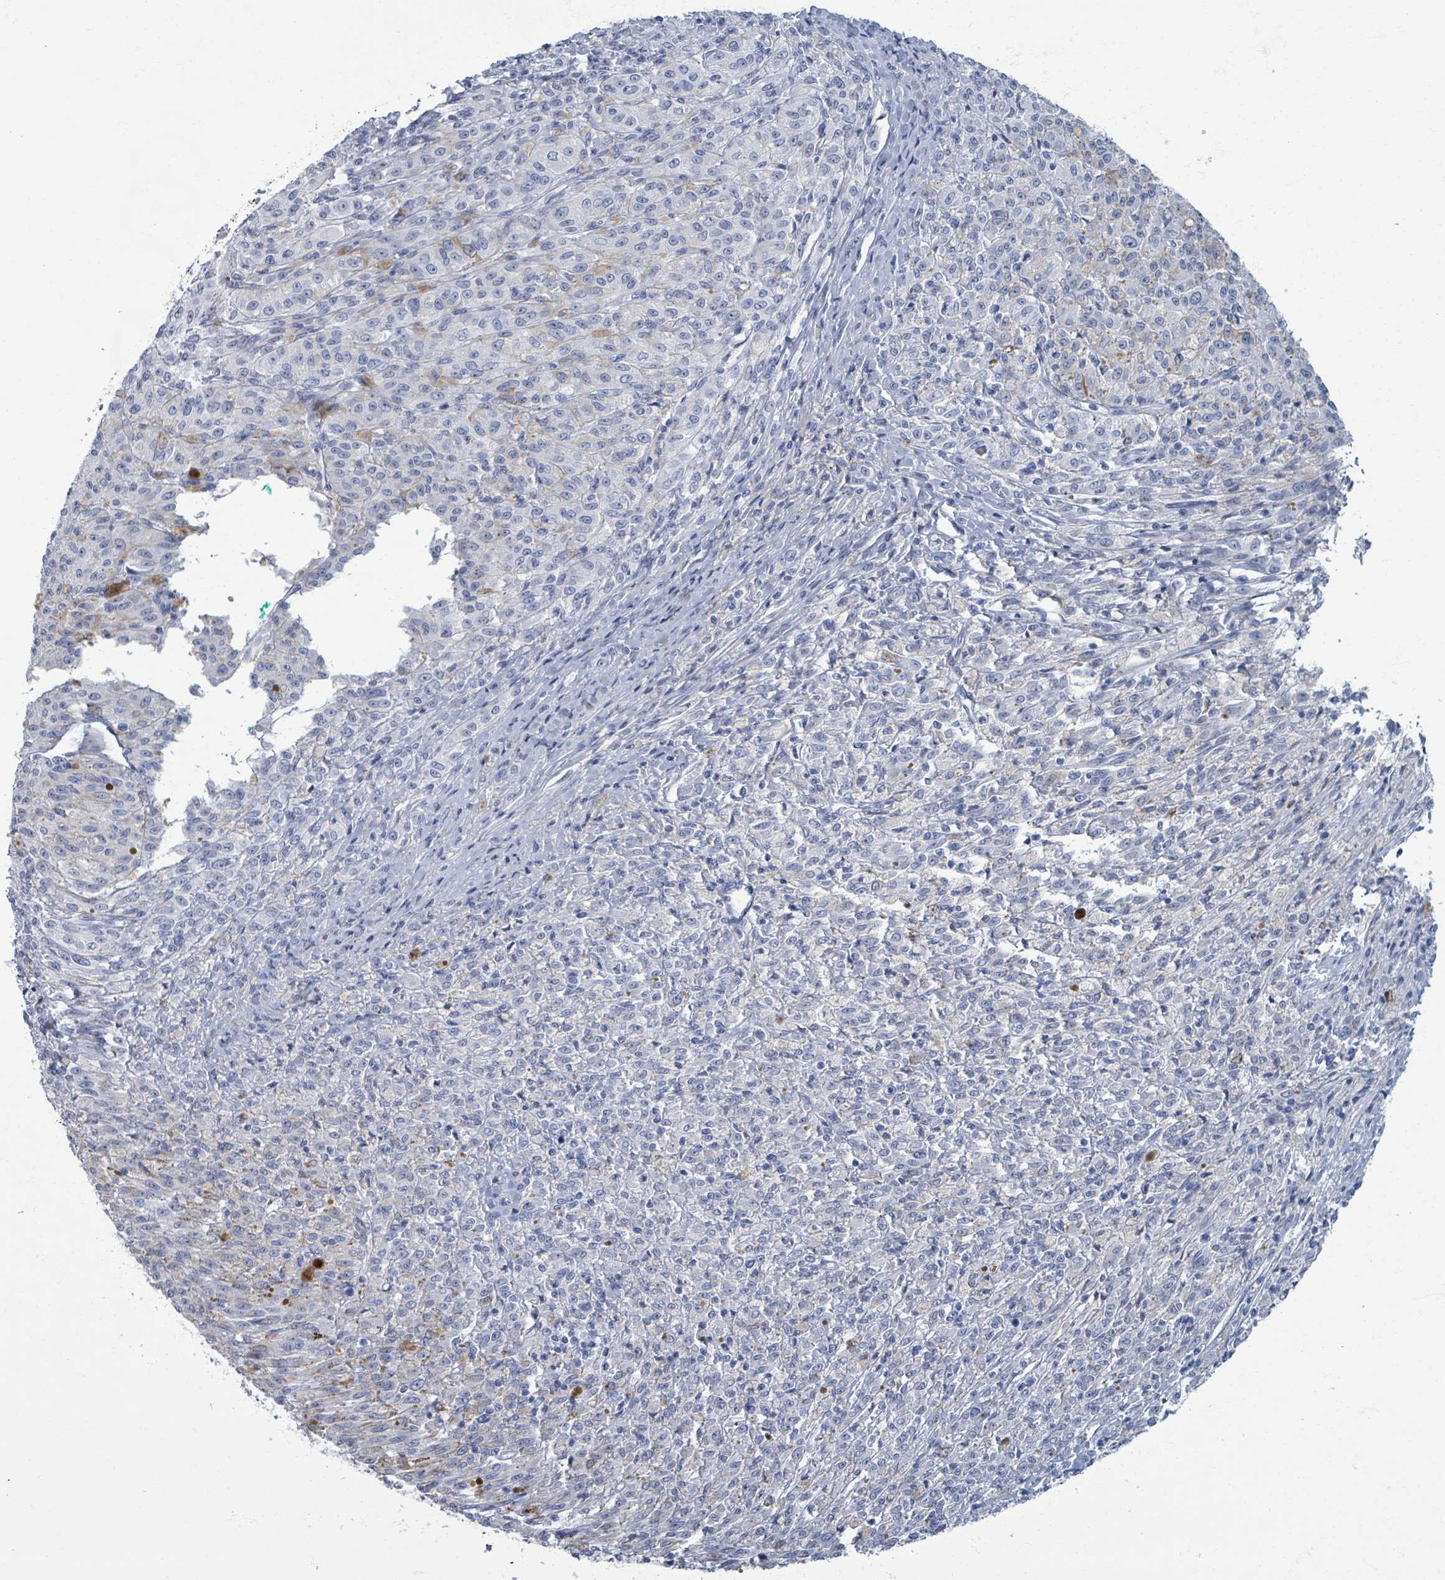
{"staining": {"intensity": "negative", "quantity": "none", "location": "none"}, "tissue": "melanoma", "cell_type": "Tumor cells", "image_type": "cancer", "snomed": [{"axis": "morphology", "description": "Malignant melanoma, NOS"}, {"axis": "topography", "description": "Skin"}], "caption": "Tumor cells are negative for brown protein staining in melanoma. Brightfield microscopy of IHC stained with DAB (3,3'-diaminobenzidine) (brown) and hematoxylin (blue), captured at high magnification.", "gene": "TAS2R1", "patient": {"sex": "female", "age": 52}}